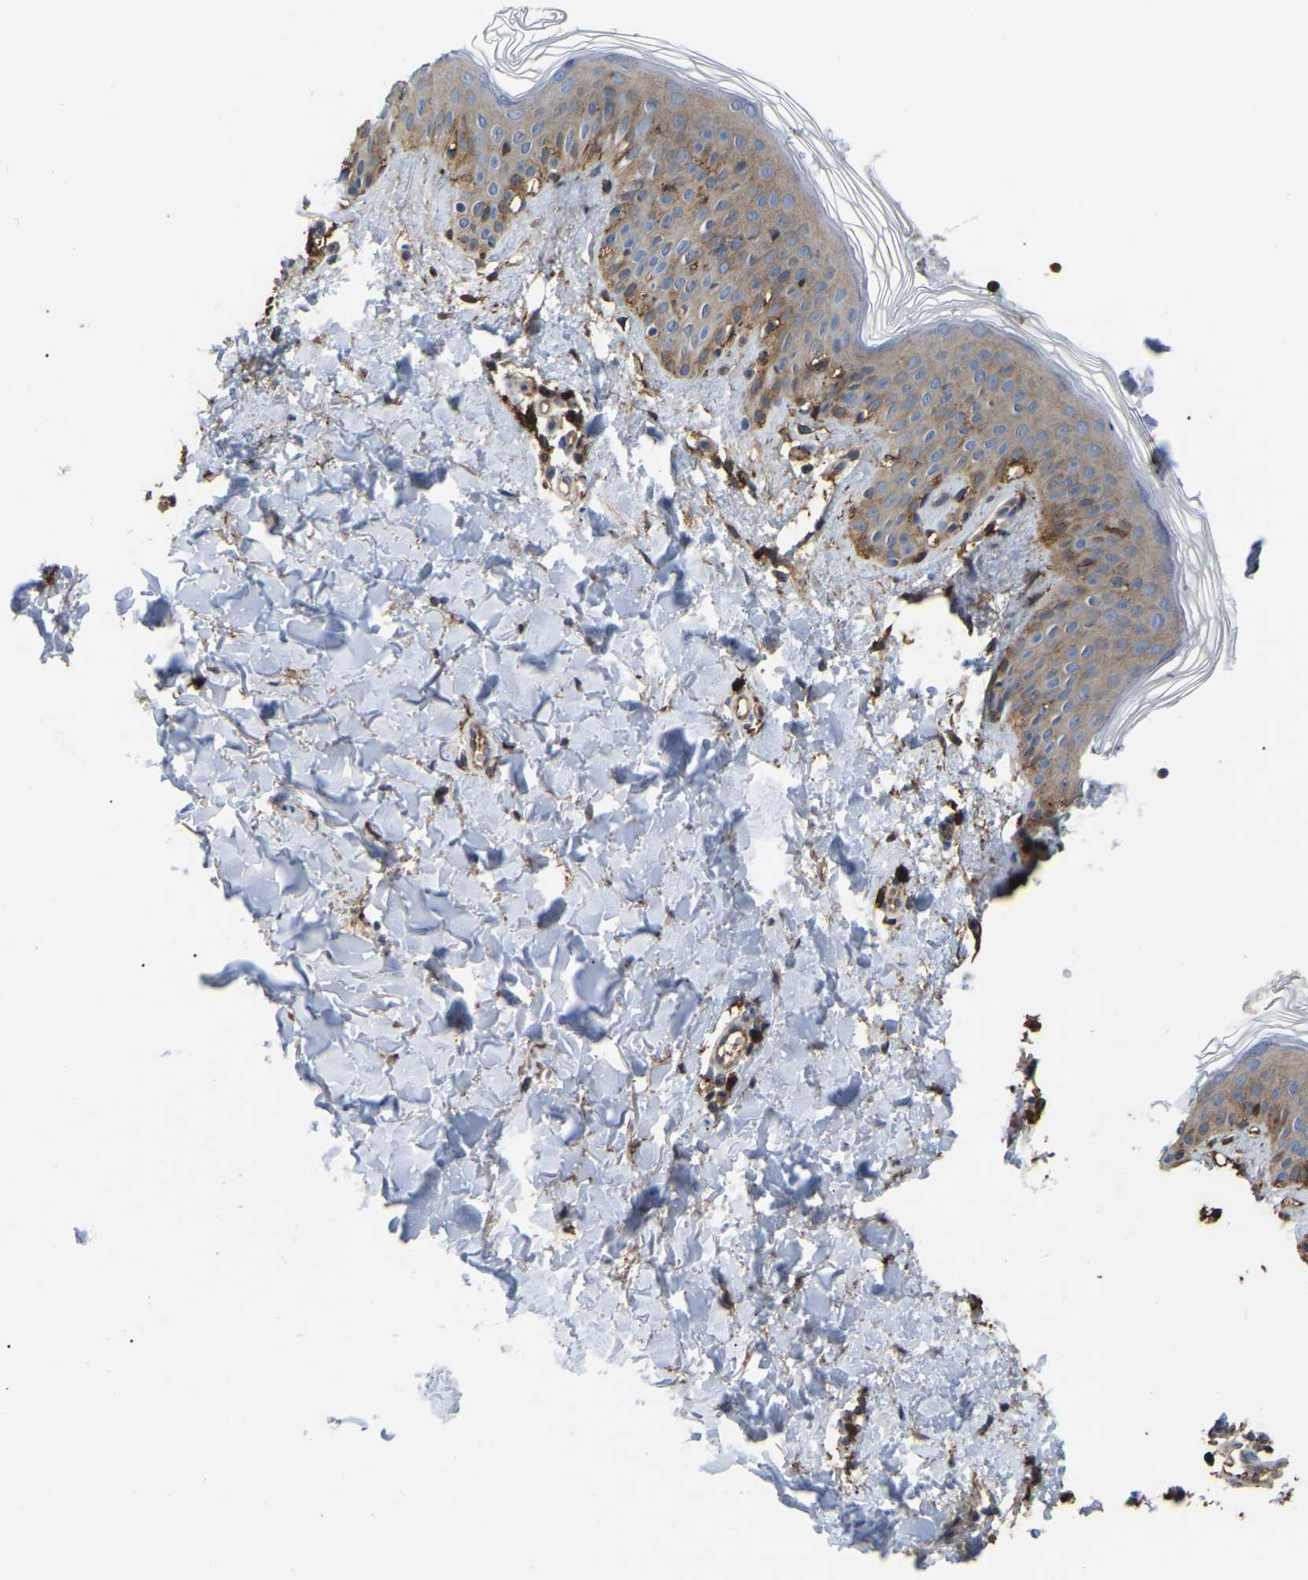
{"staining": {"intensity": "moderate", "quantity": ">75%", "location": "cytoplasmic/membranous"}, "tissue": "skin", "cell_type": "Fibroblasts", "image_type": "normal", "snomed": [{"axis": "morphology", "description": "Normal tissue, NOS"}, {"axis": "topography", "description": "Skin"}], "caption": "This image exhibits immunohistochemistry (IHC) staining of normal skin, with medium moderate cytoplasmic/membranous positivity in about >75% of fibroblasts.", "gene": "CIT", "patient": {"sex": "male", "age": 40}}